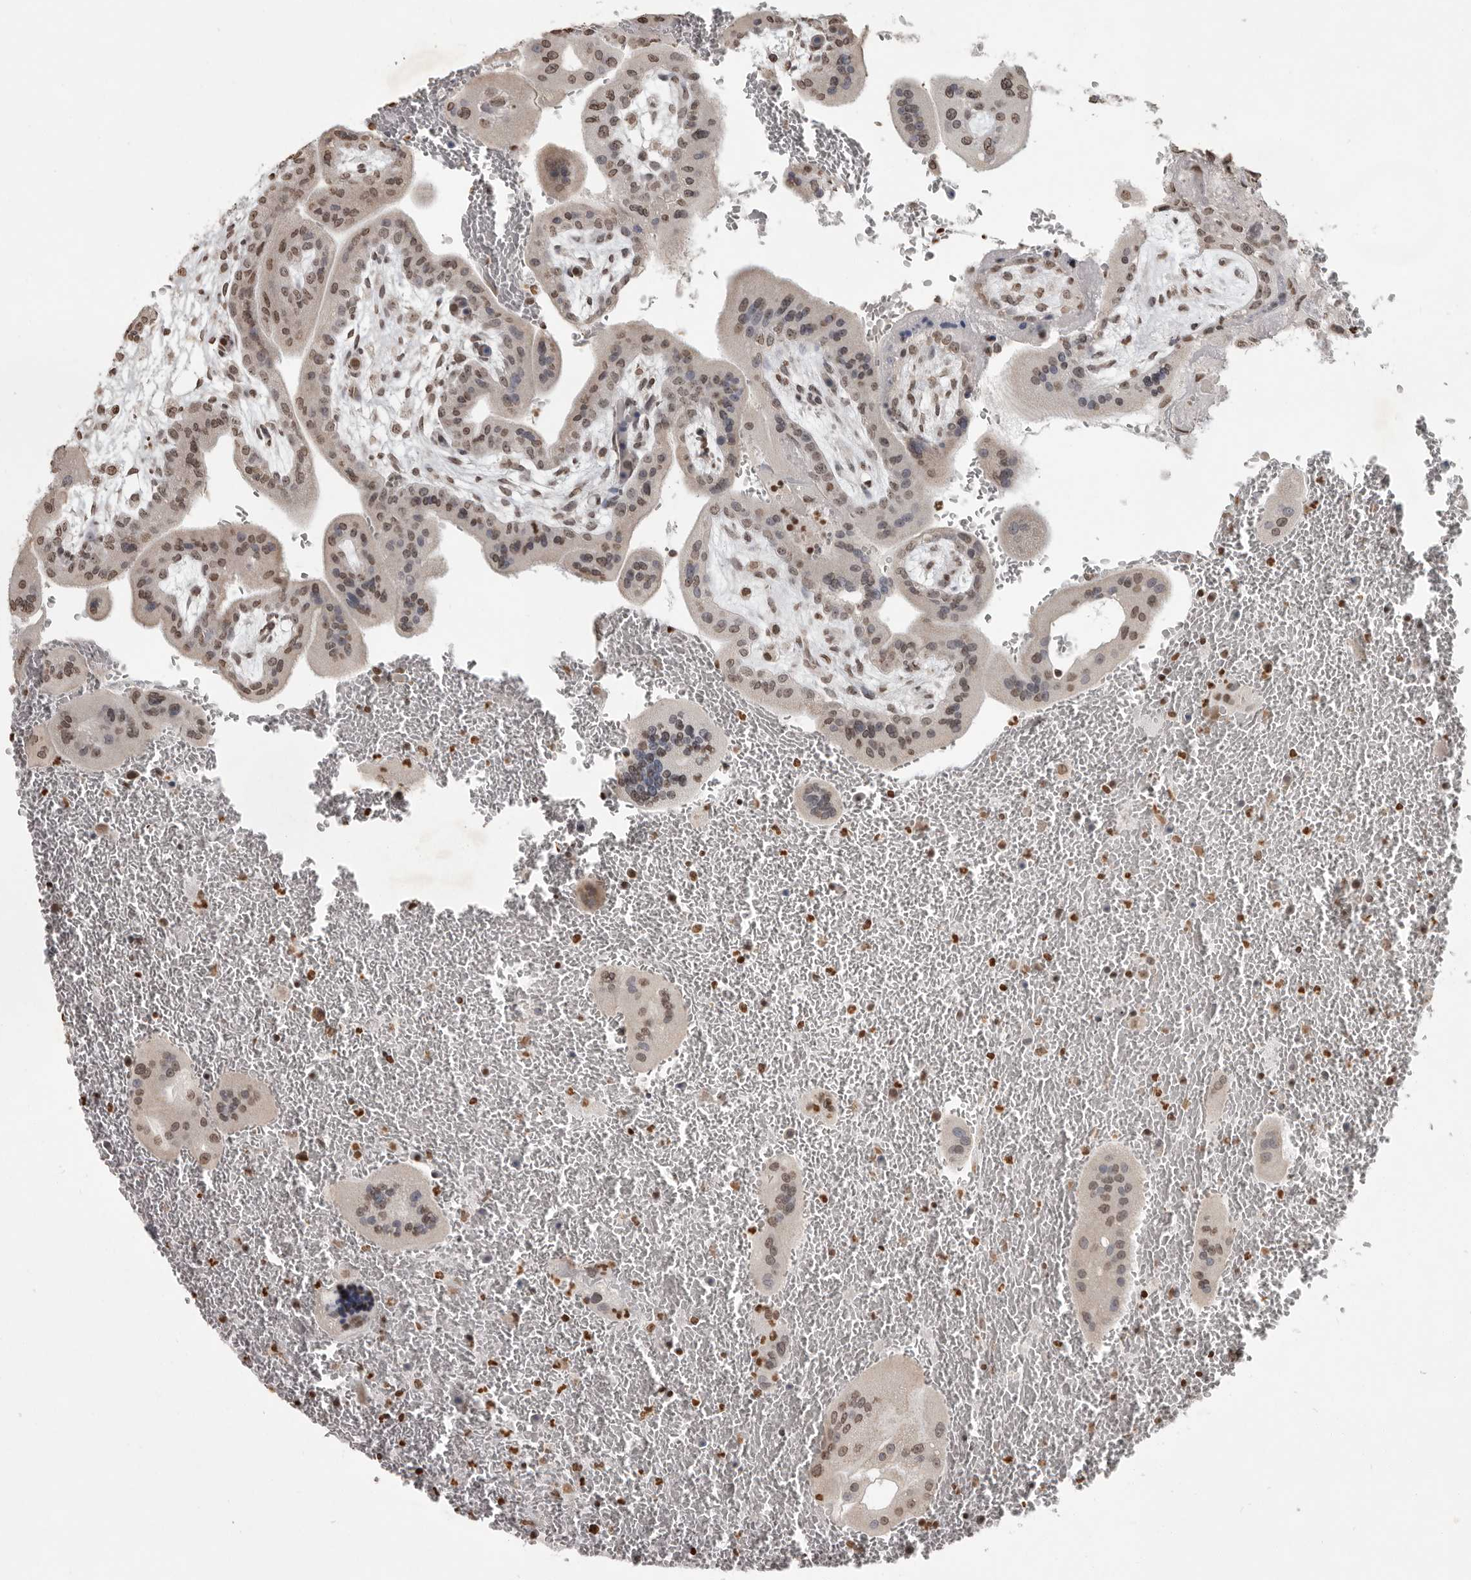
{"staining": {"intensity": "moderate", "quantity": ">75%", "location": "nuclear"}, "tissue": "placenta", "cell_type": "Trophoblastic cells", "image_type": "normal", "snomed": [{"axis": "morphology", "description": "Normal tissue, NOS"}, {"axis": "topography", "description": "Placenta"}], "caption": "Moderate nuclear staining for a protein is seen in approximately >75% of trophoblastic cells of unremarkable placenta using immunohistochemistry.", "gene": "WDR45", "patient": {"sex": "female", "age": 35}}